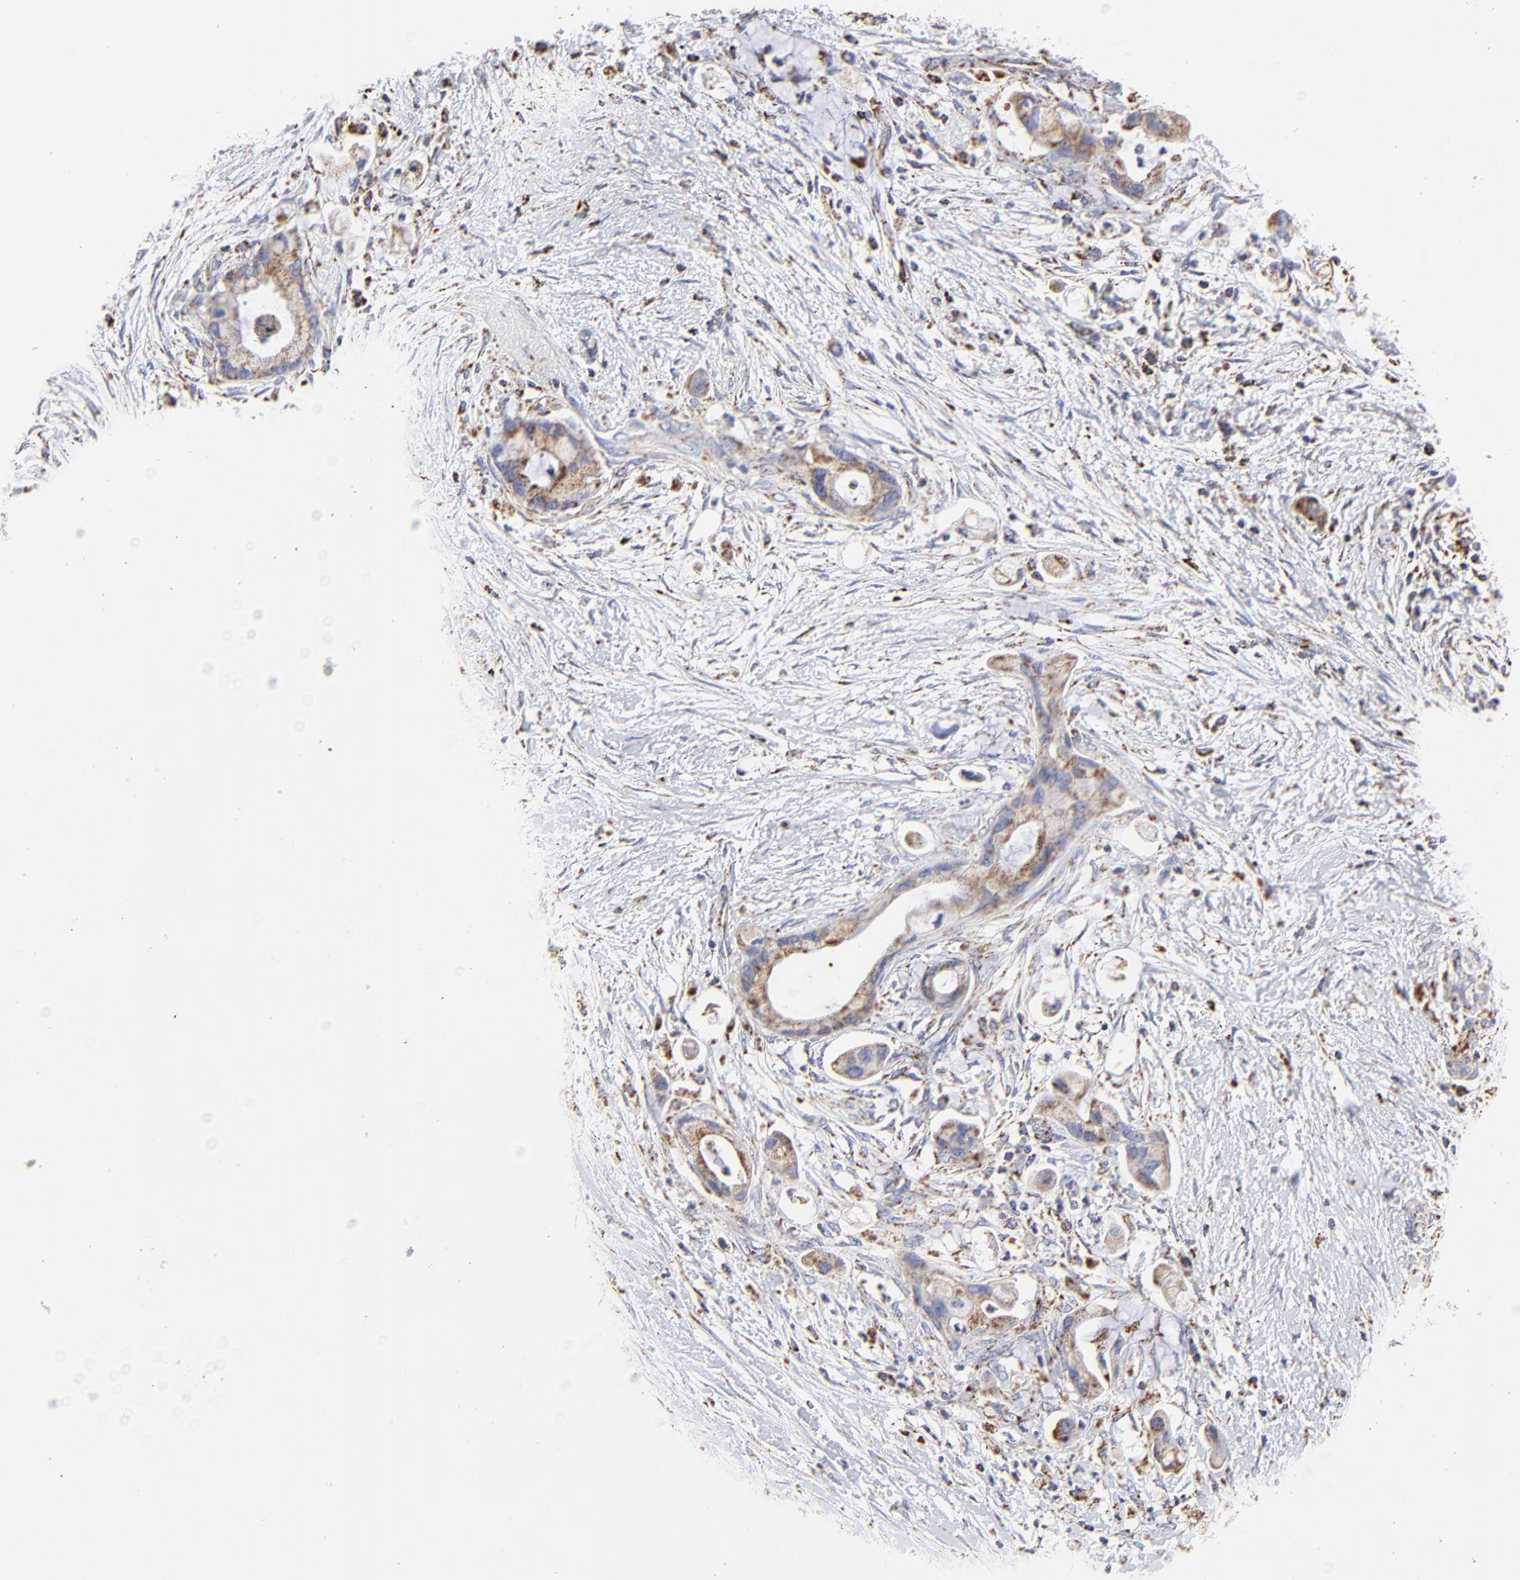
{"staining": {"intensity": "weak", "quantity": ">75%", "location": "cytoplasmic/membranous"}, "tissue": "pancreatic cancer", "cell_type": "Tumor cells", "image_type": "cancer", "snomed": [{"axis": "morphology", "description": "Adenocarcinoma, NOS"}, {"axis": "topography", "description": "Pancreas"}], "caption": "Pancreatic adenocarcinoma stained with a protein marker reveals weak staining in tumor cells.", "gene": "PINK1", "patient": {"sex": "female", "age": 59}}